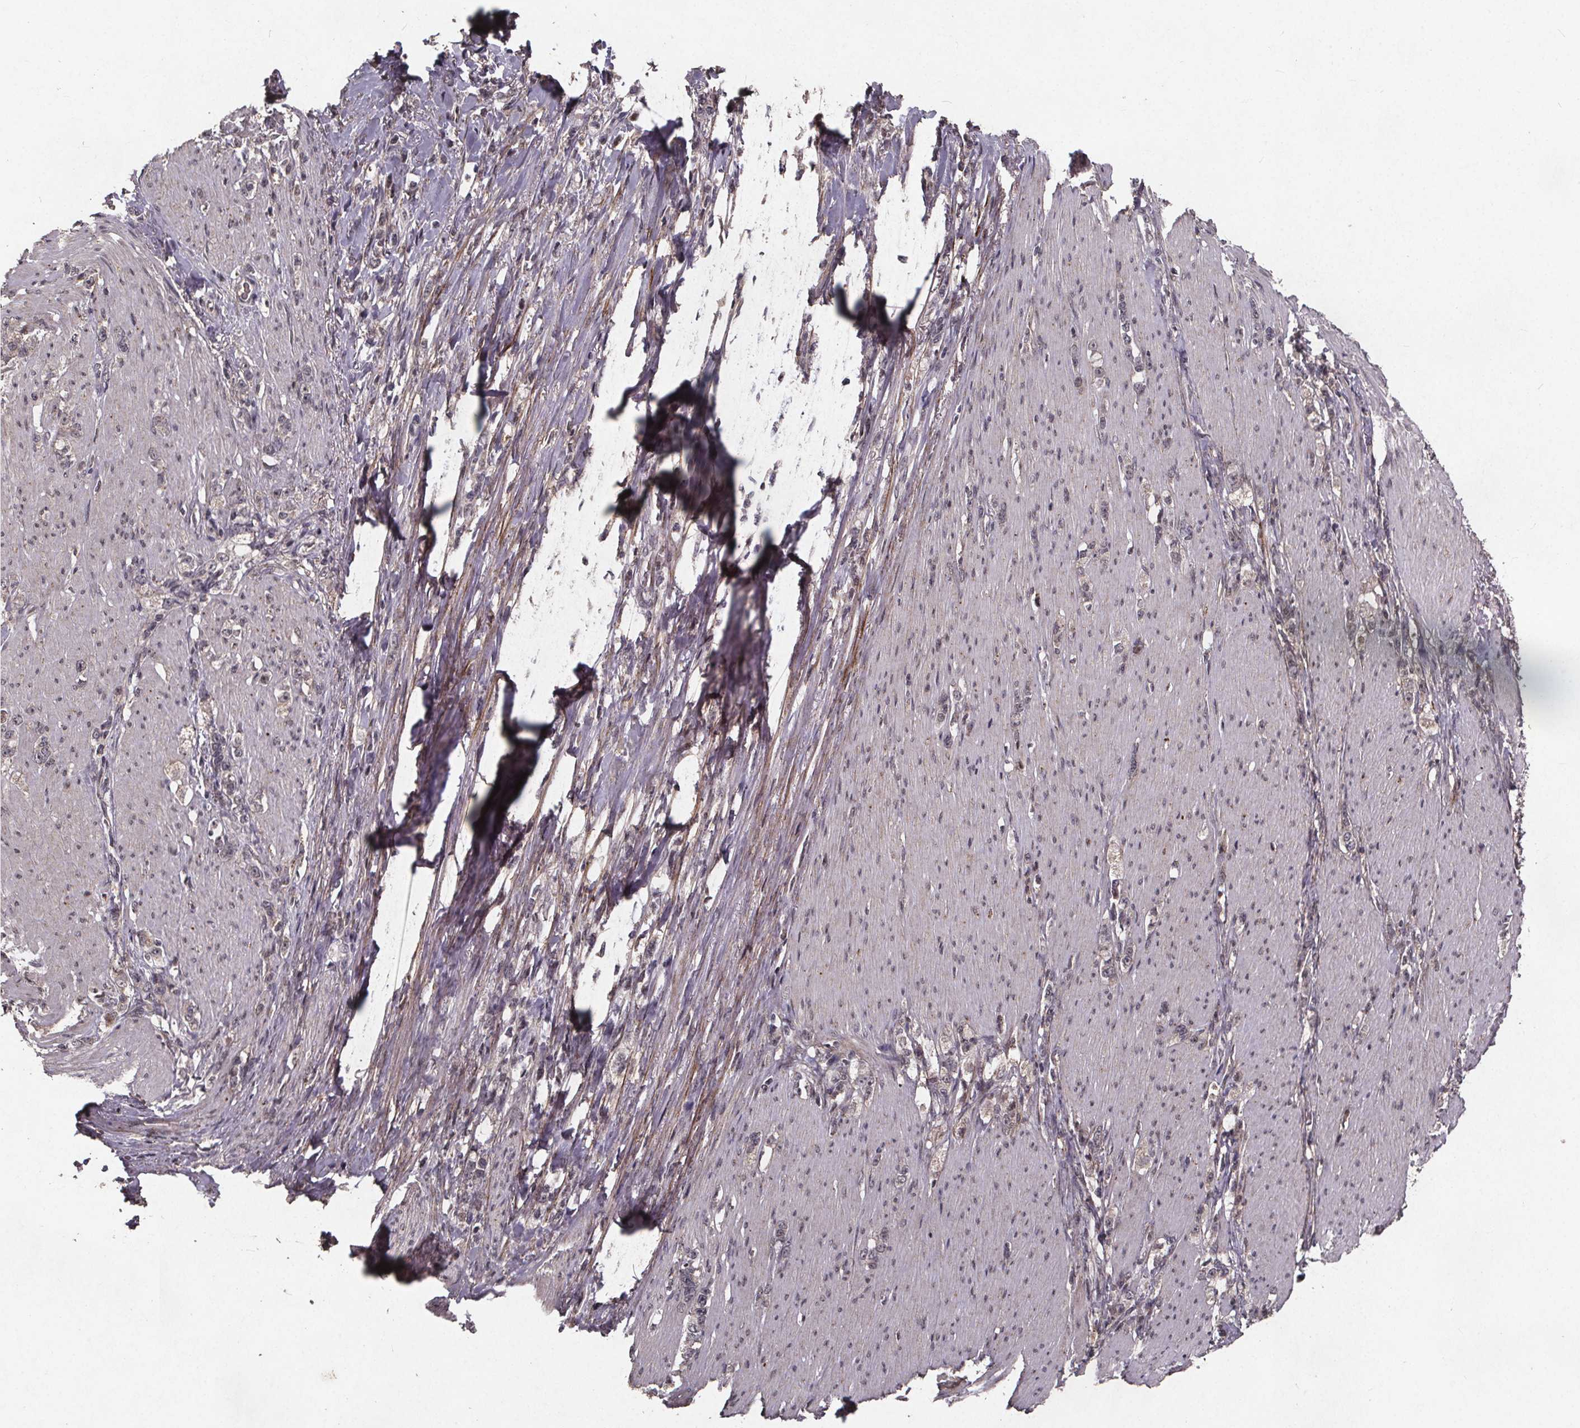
{"staining": {"intensity": "negative", "quantity": "none", "location": "none"}, "tissue": "stomach cancer", "cell_type": "Tumor cells", "image_type": "cancer", "snomed": [{"axis": "morphology", "description": "Adenocarcinoma, NOS"}, {"axis": "topography", "description": "Stomach, lower"}], "caption": "A micrograph of human stomach cancer (adenocarcinoma) is negative for staining in tumor cells.", "gene": "GPX3", "patient": {"sex": "male", "age": 88}}